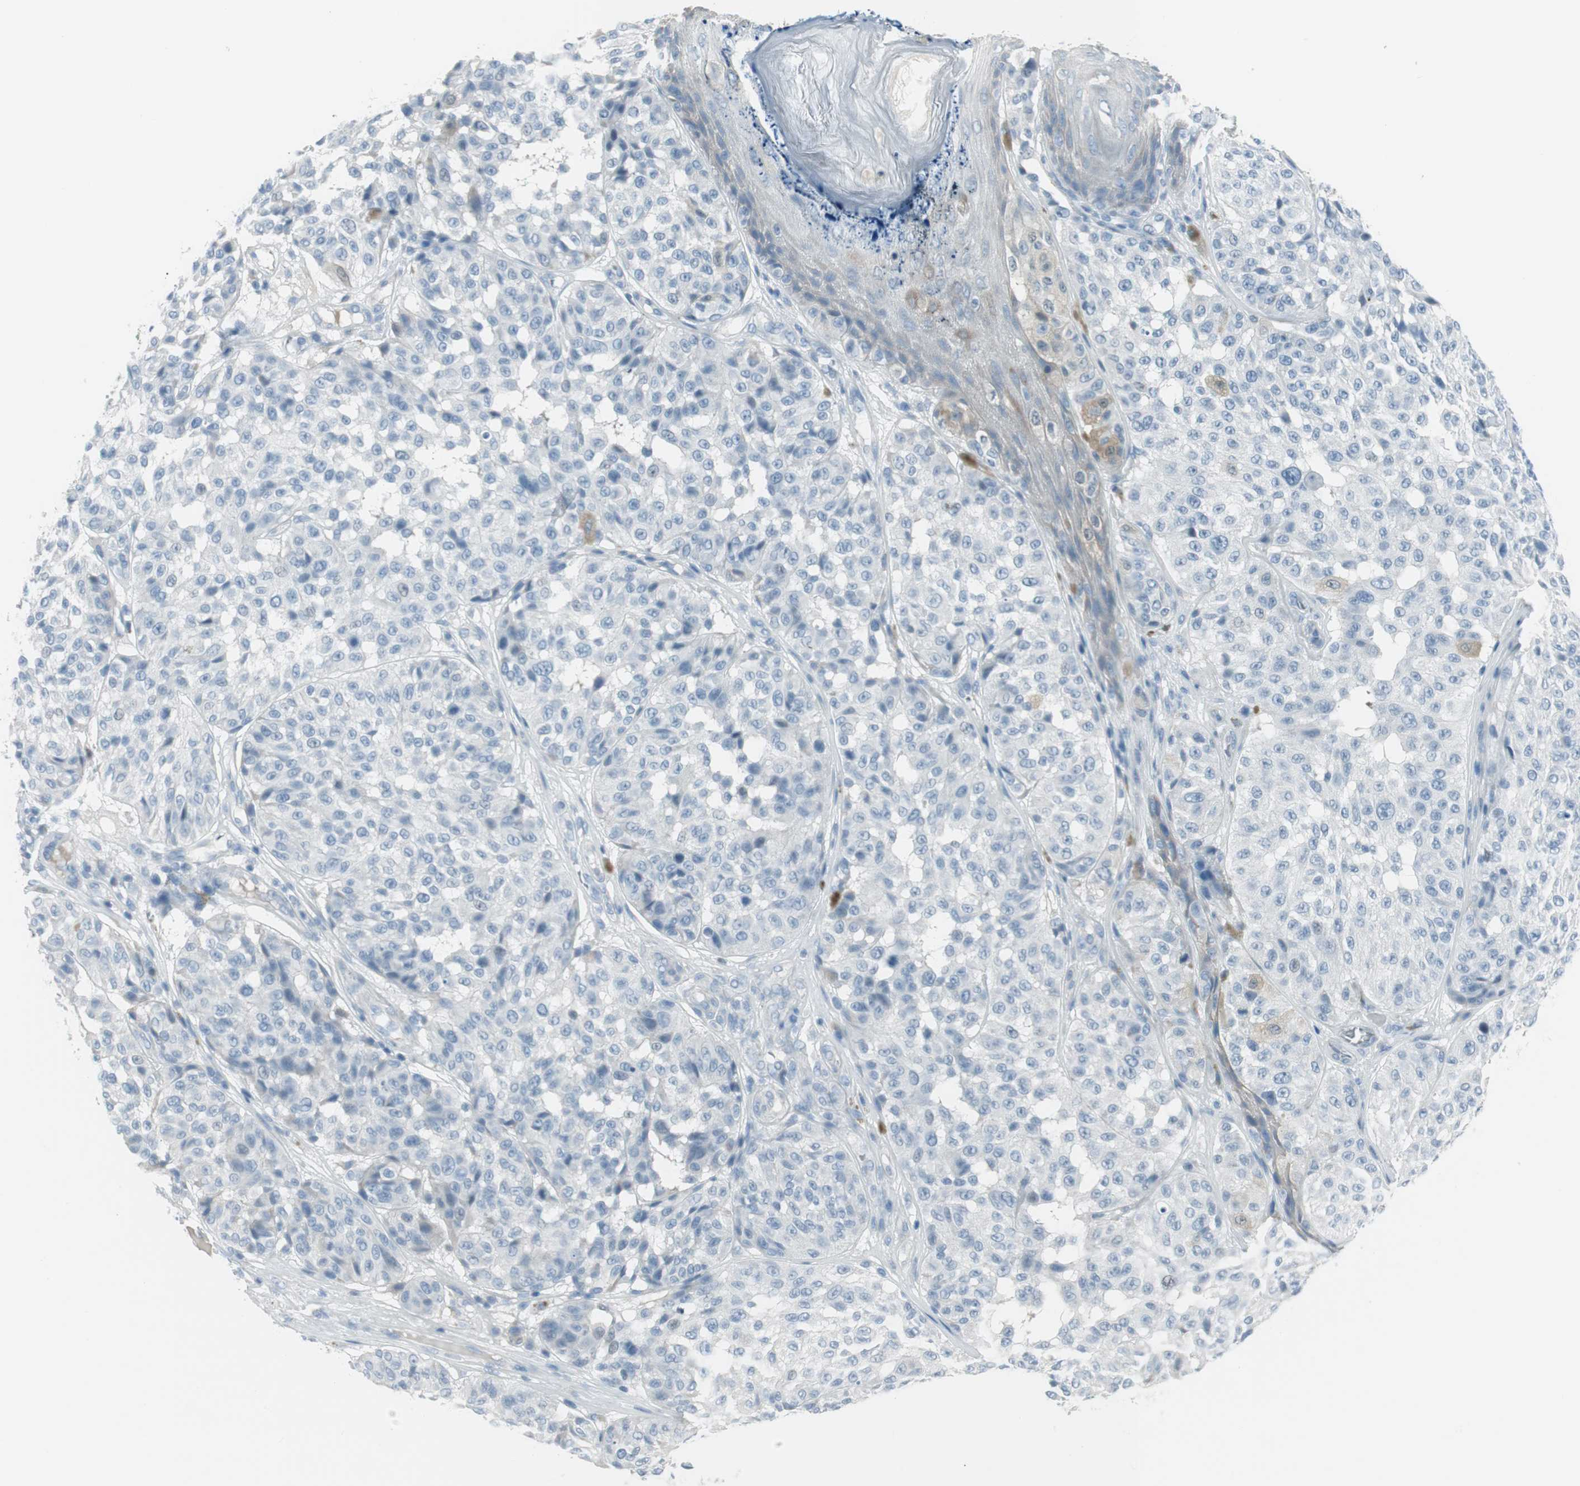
{"staining": {"intensity": "negative", "quantity": "none", "location": "none"}, "tissue": "melanoma", "cell_type": "Tumor cells", "image_type": "cancer", "snomed": [{"axis": "morphology", "description": "Malignant melanoma, NOS"}, {"axis": "topography", "description": "Skin"}], "caption": "High power microscopy histopathology image of an immunohistochemistry (IHC) micrograph of malignant melanoma, revealing no significant staining in tumor cells.", "gene": "AGR2", "patient": {"sex": "female", "age": 46}}